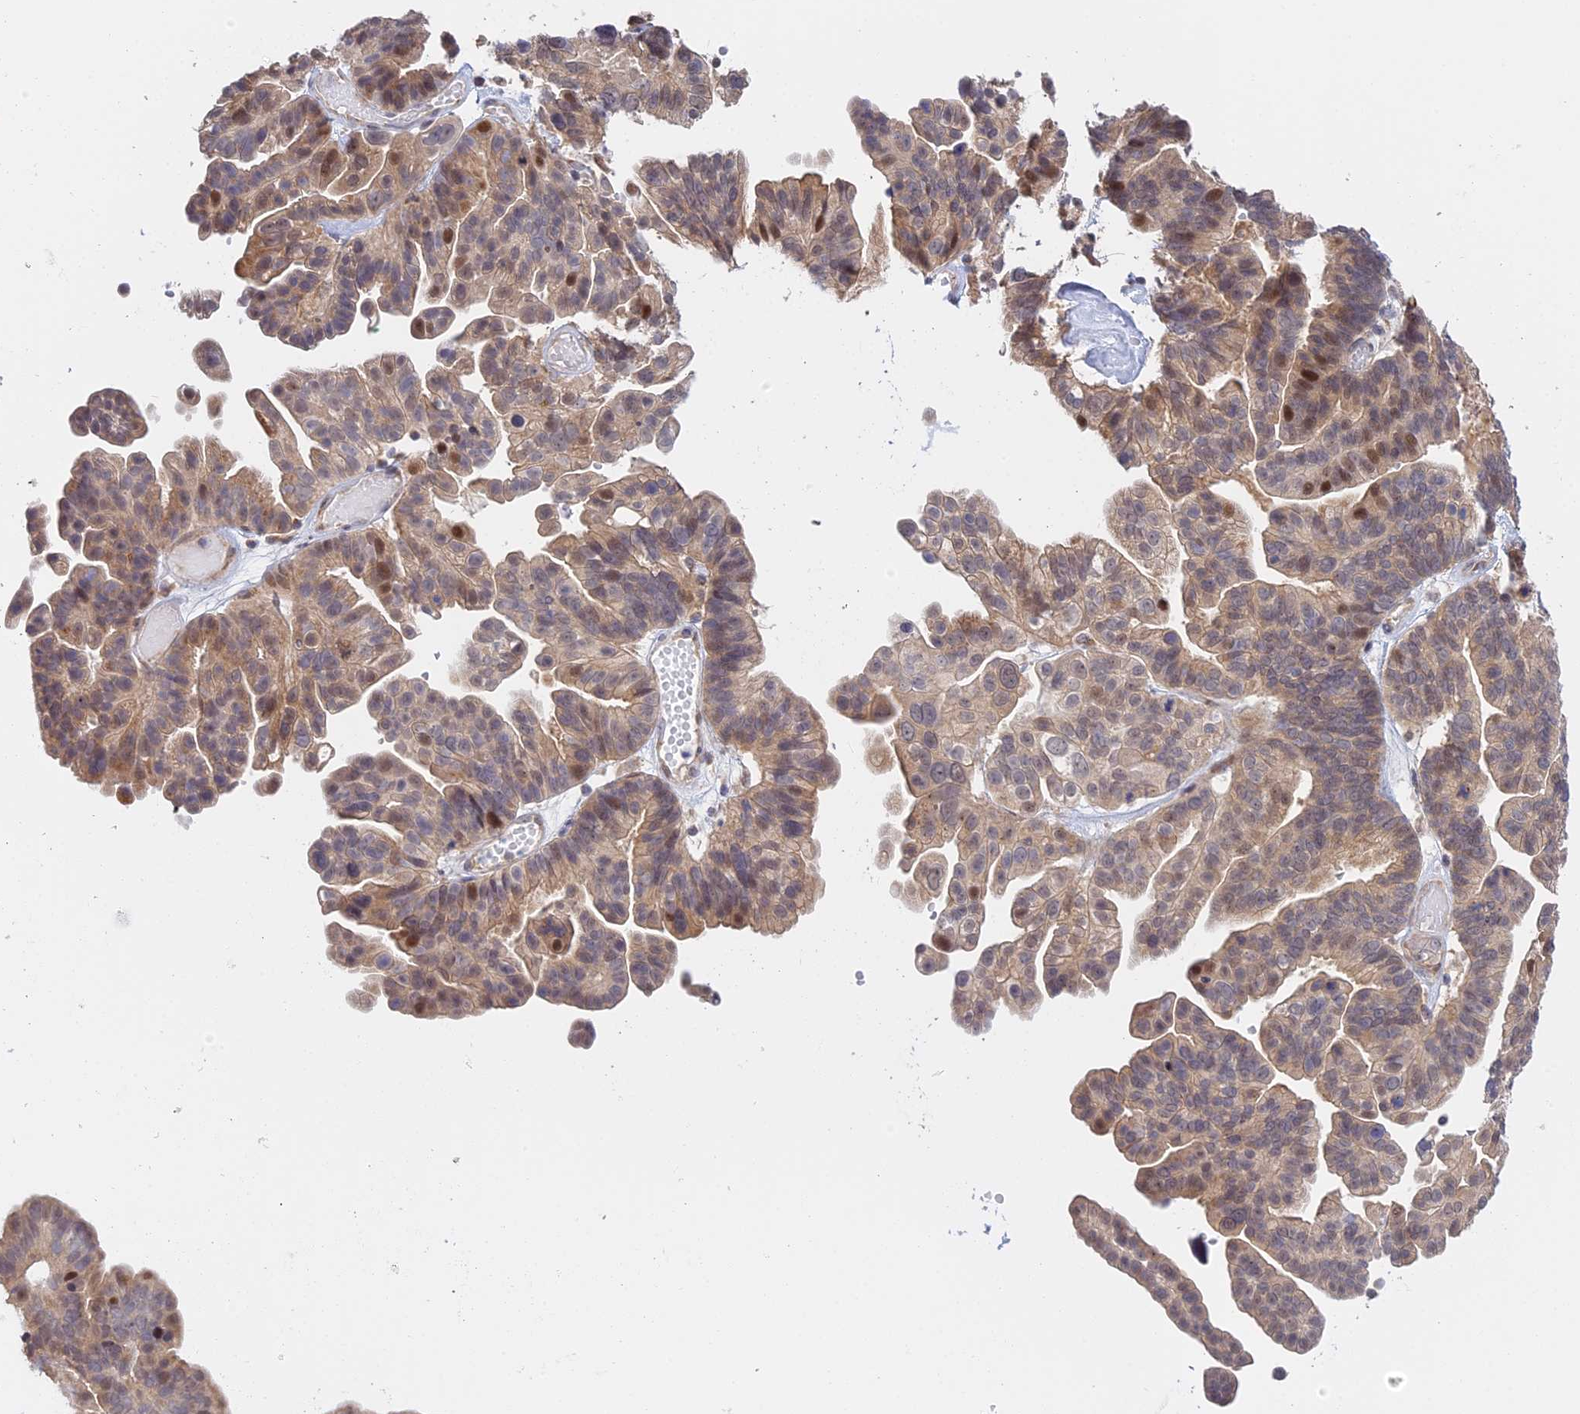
{"staining": {"intensity": "moderate", "quantity": "<25%", "location": "cytoplasmic/membranous,nuclear"}, "tissue": "ovarian cancer", "cell_type": "Tumor cells", "image_type": "cancer", "snomed": [{"axis": "morphology", "description": "Cystadenocarcinoma, serous, NOS"}, {"axis": "topography", "description": "Ovary"}], "caption": "Immunohistochemical staining of serous cystadenocarcinoma (ovarian) exhibits low levels of moderate cytoplasmic/membranous and nuclear staining in approximately <25% of tumor cells. The staining was performed using DAB to visualize the protein expression in brown, while the nuclei were stained in blue with hematoxylin (Magnification: 20x).", "gene": "GSKIP", "patient": {"sex": "female", "age": 56}}